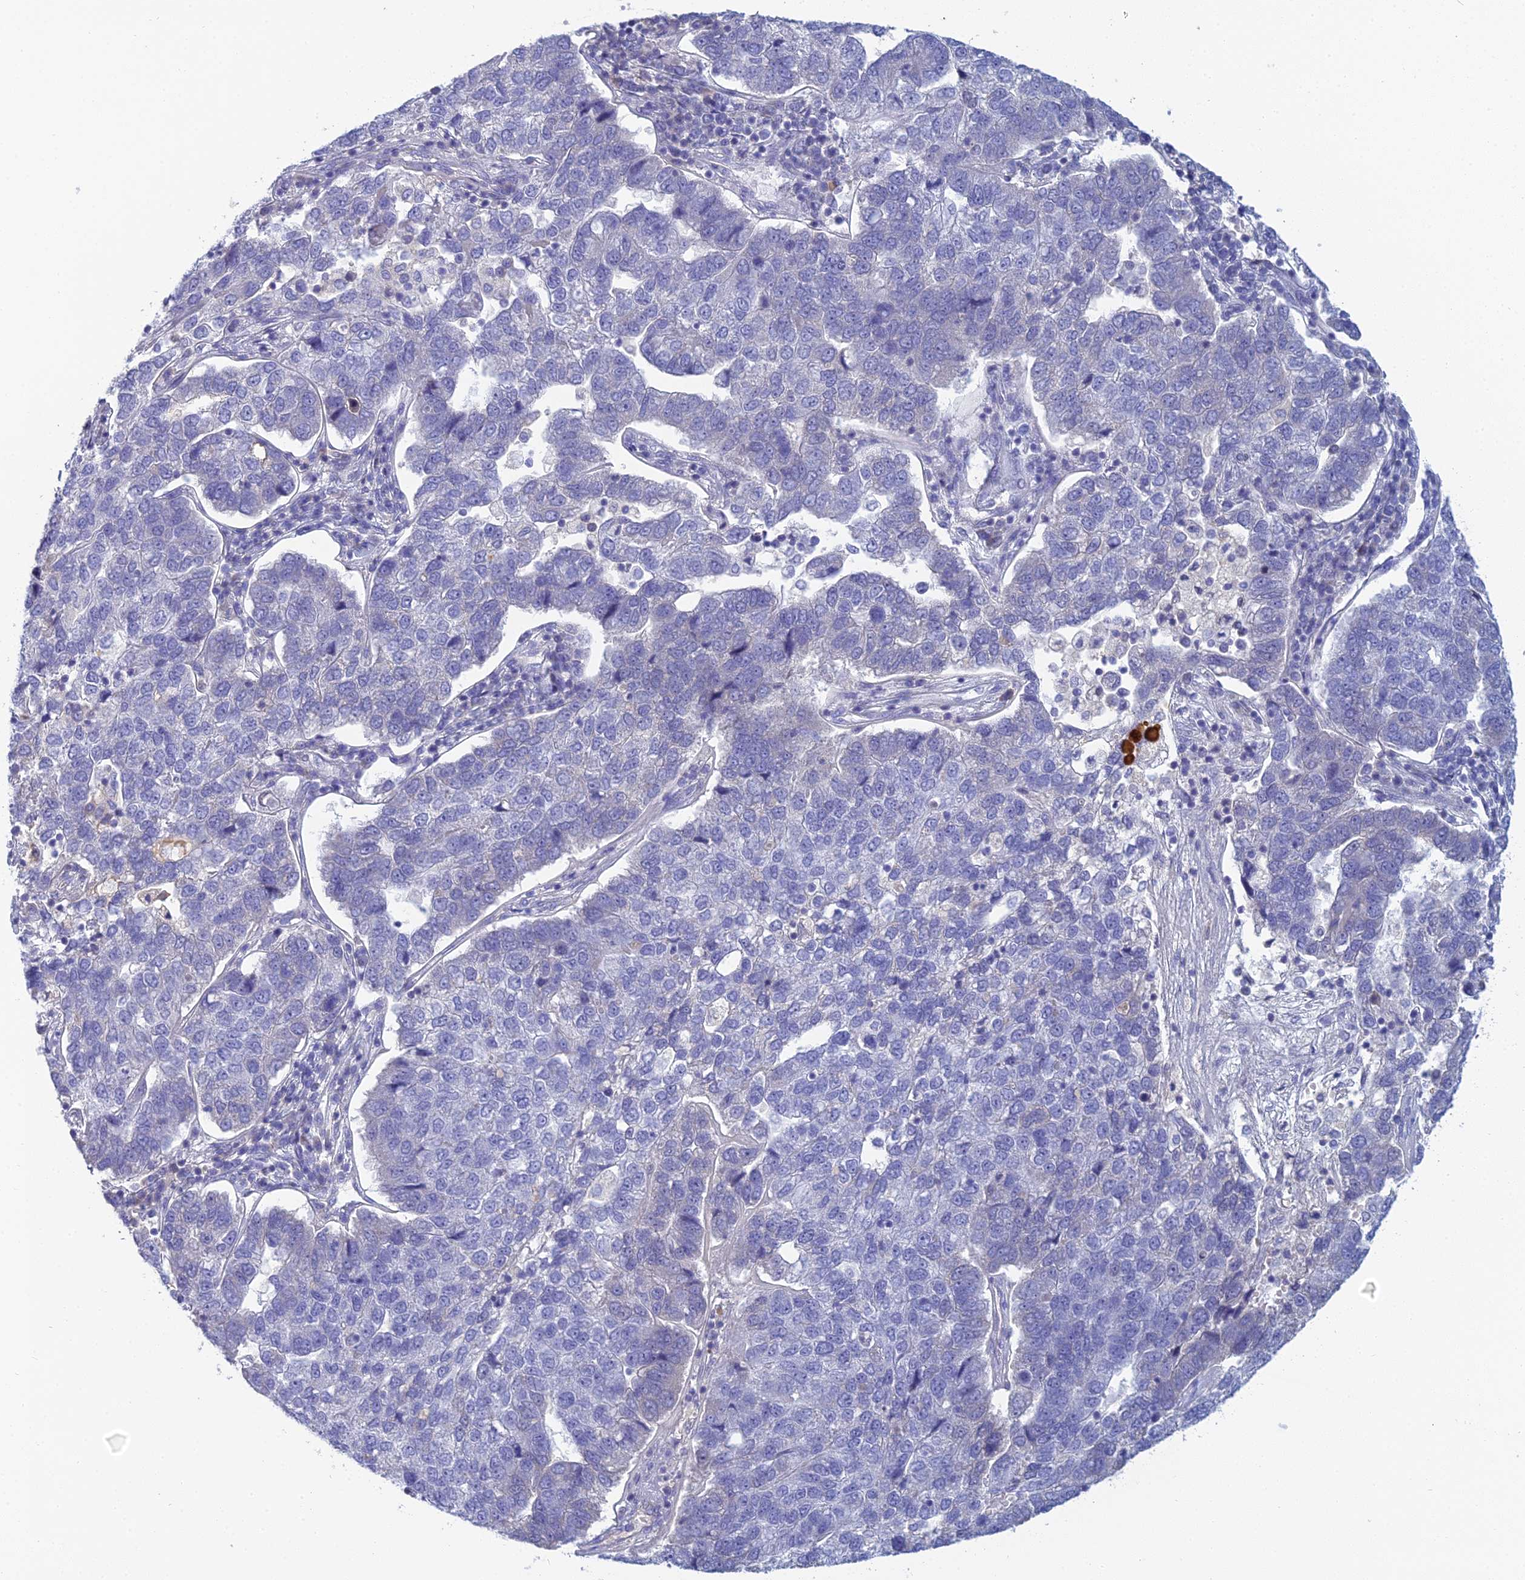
{"staining": {"intensity": "negative", "quantity": "none", "location": "none"}, "tissue": "pancreatic cancer", "cell_type": "Tumor cells", "image_type": "cancer", "snomed": [{"axis": "morphology", "description": "Adenocarcinoma, NOS"}, {"axis": "topography", "description": "Pancreas"}], "caption": "A micrograph of human pancreatic adenocarcinoma is negative for staining in tumor cells.", "gene": "MUC13", "patient": {"sex": "female", "age": 61}}